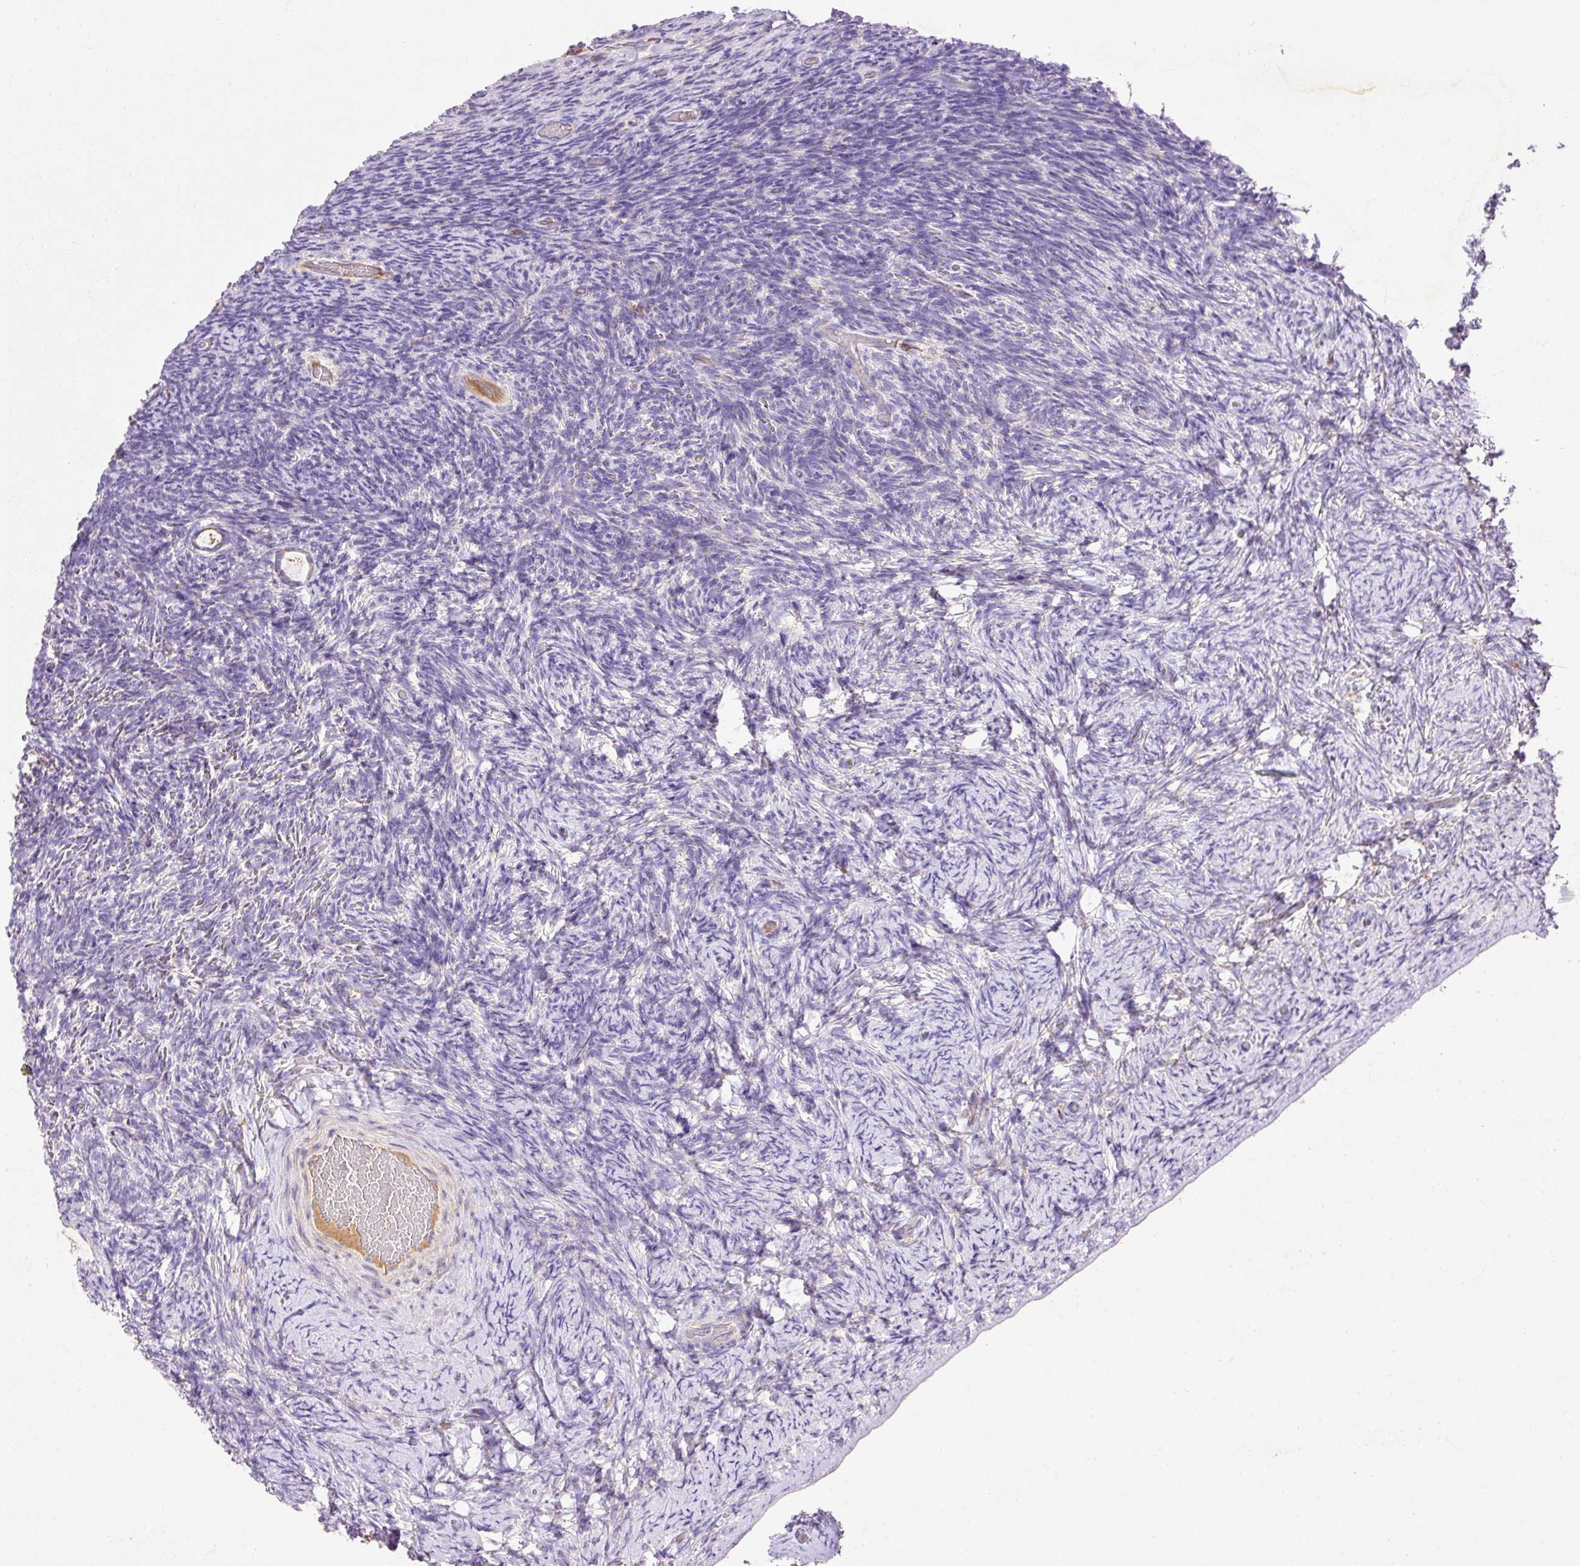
{"staining": {"intensity": "negative", "quantity": "none", "location": "none"}, "tissue": "ovary", "cell_type": "Ovarian stroma cells", "image_type": "normal", "snomed": [{"axis": "morphology", "description": "Normal tissue, NOS"}, {"axis": "topography", "description": "Ovary"}], "caption": "The image exhibits no staining of ovarian stroma cells in benign ovary.", "gene": "IMMT", "patient": {"sex": "female", "age": 34}}